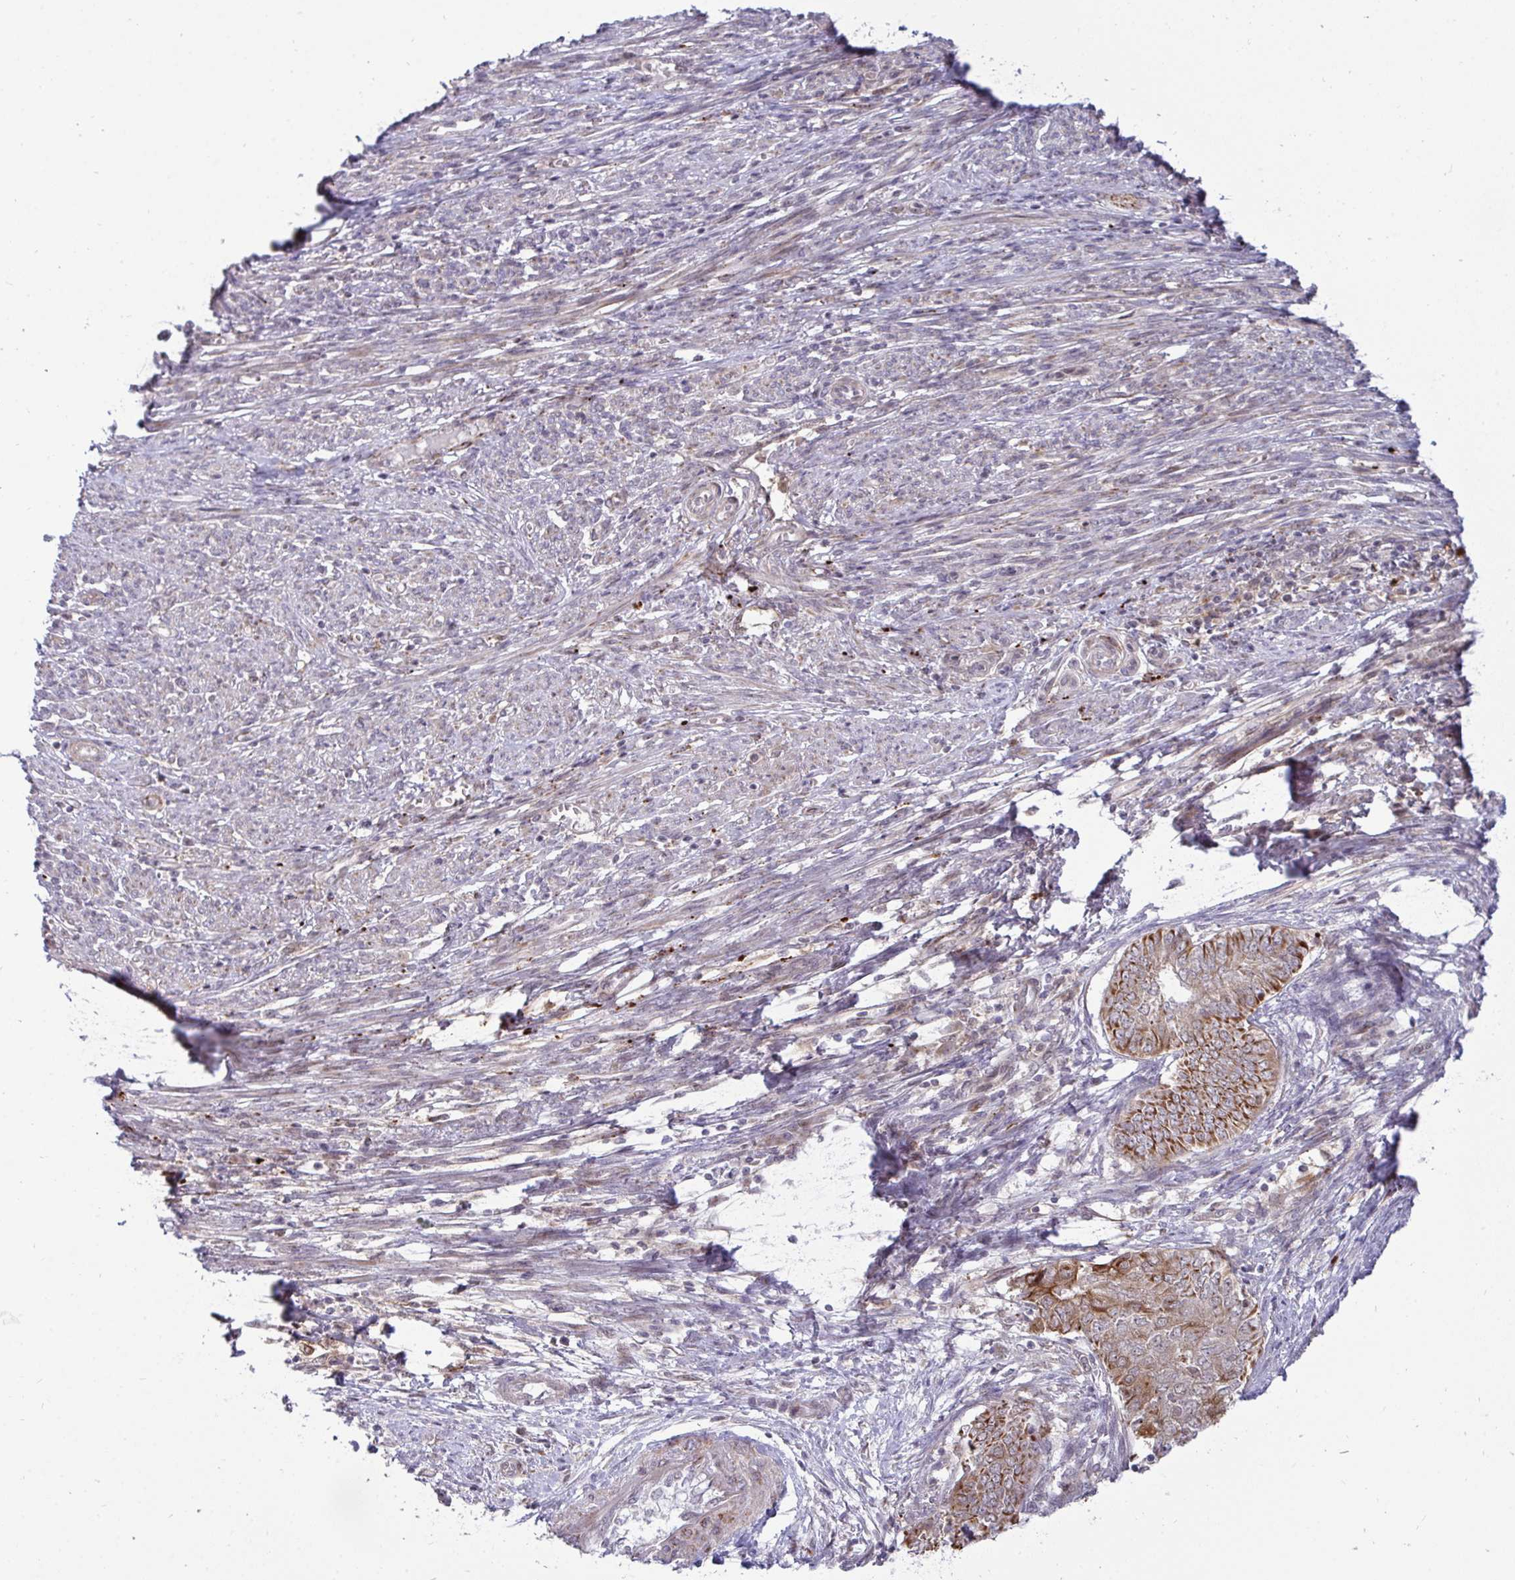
{"staining": {"intensity": "moderate", "quantity": ">75%", "location": "cytoplasmic/membranous"}, "tissue": "endometrial cancer", "cell_type": "Tumor cells", "image_type": "cancer", "snomed": [{"axis": "morphology", "description": "Adenocarcinoma, NOS"}, {"axis": "topography", "description": "Endometrium"}], "caption": "There is medium levels of moderate cytoplasmic/membranous positivity in tumor cells of endometrial adenocarcinoma, as demonstrated by immunohistochemical staining (brown color).", "gene": "TRIM44", "patient": {"sex": "female", "age": 62}}